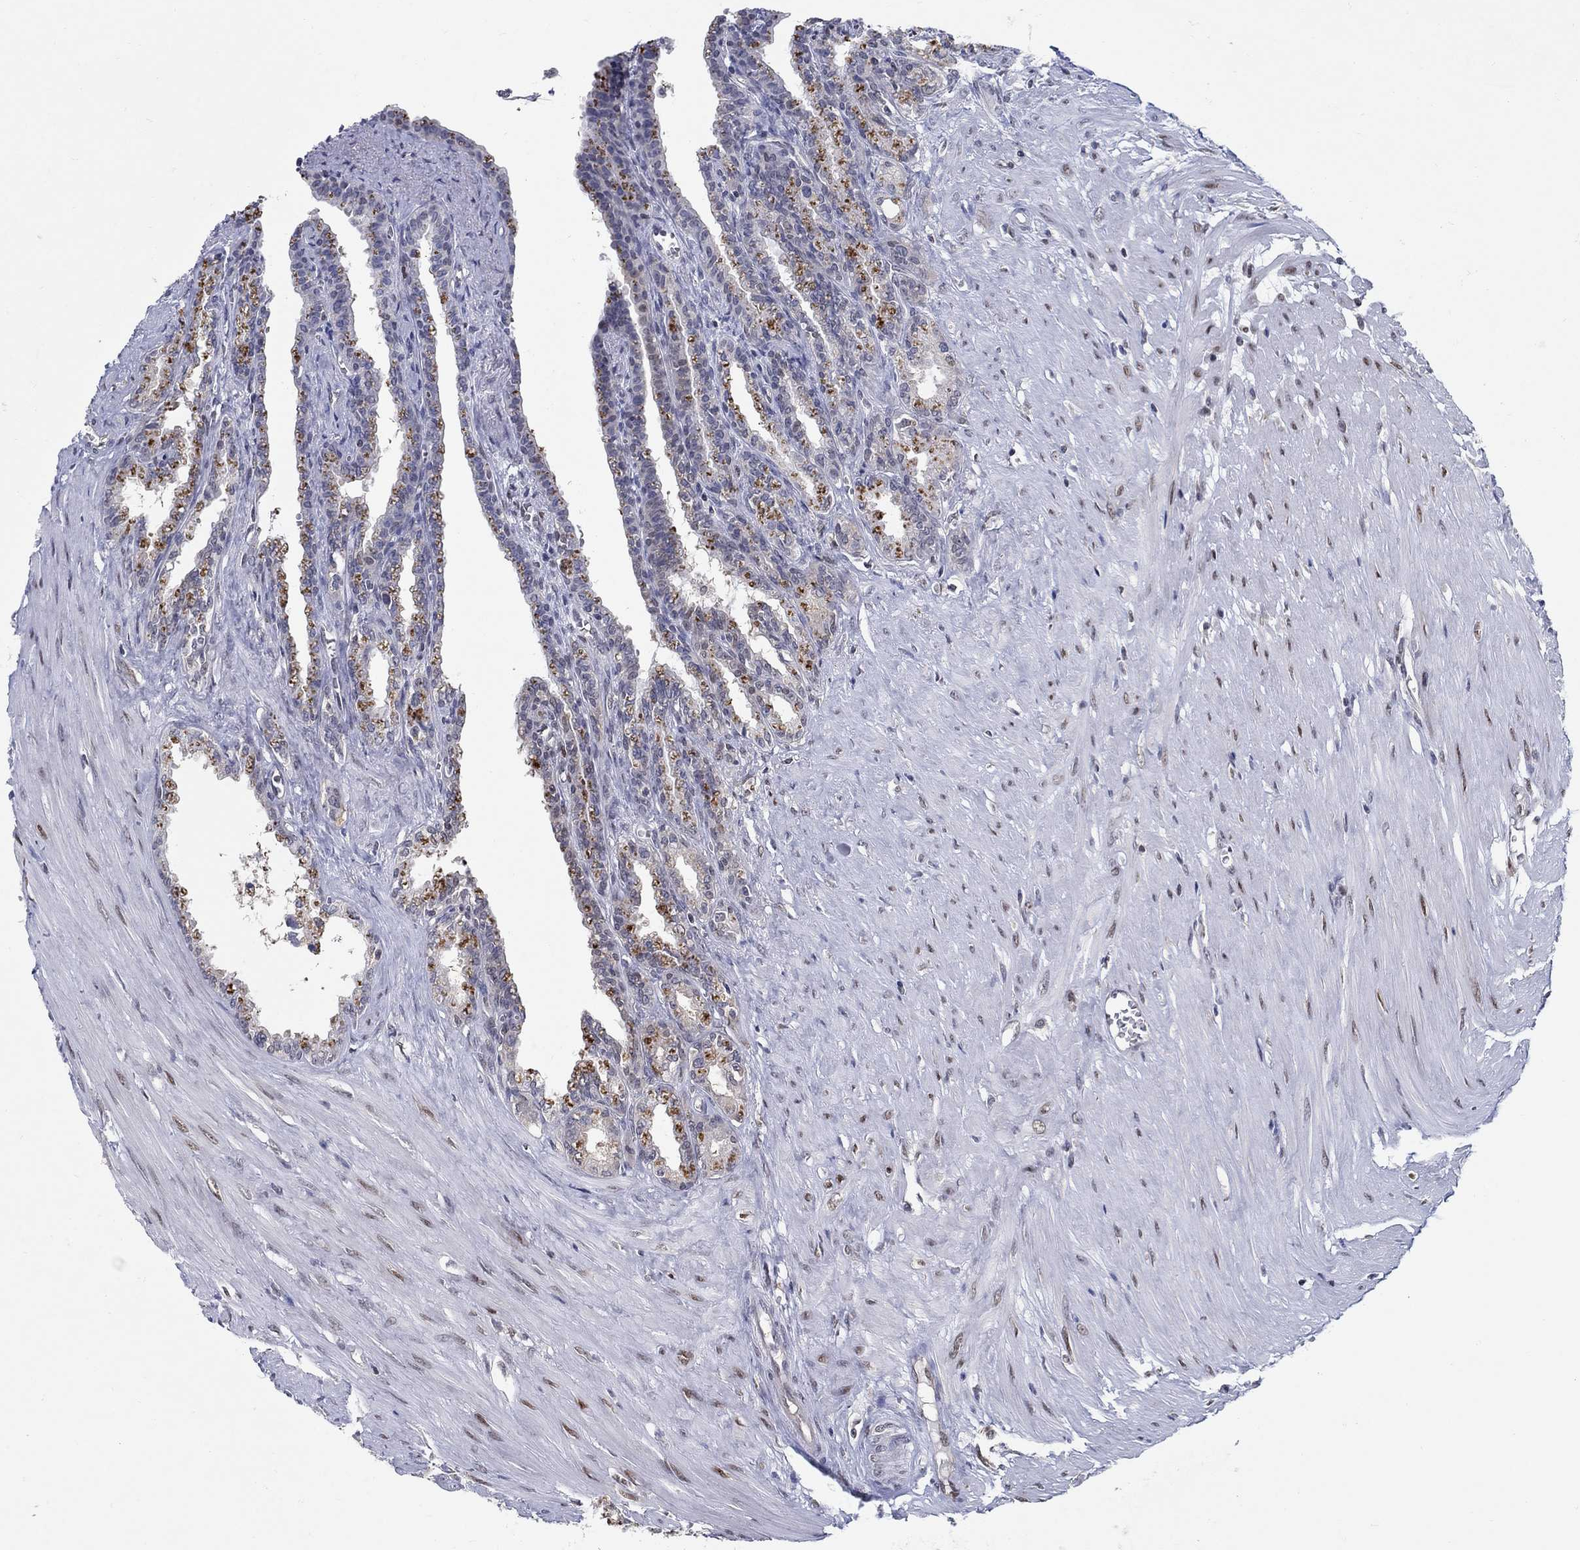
{"staining": {"intensity": "strong", "quantity": "<25%", "location": "cytoplasmic/membranous"}, "tissue": "seminal vesicle", "cell_type": "Glandular cells", "image_type": "normal", "snomed": [{"axis": "morphology", "description": "Normal tissue, NOS"}, {"axis": "morphology", "description": "Urothelial carcinoma, NOS"}, {"axis": "topography", "description": "Urinary bladder"}, {"axis": "topography", "description": "Seminal veicle"}], "caption": "Seminal vesicle stained with IHC shows strong cytoplasmic/membranous staining in about <25% of glandular cells.", "gene": "CENPE", "patient": {"sex": "male", "age": 76}}